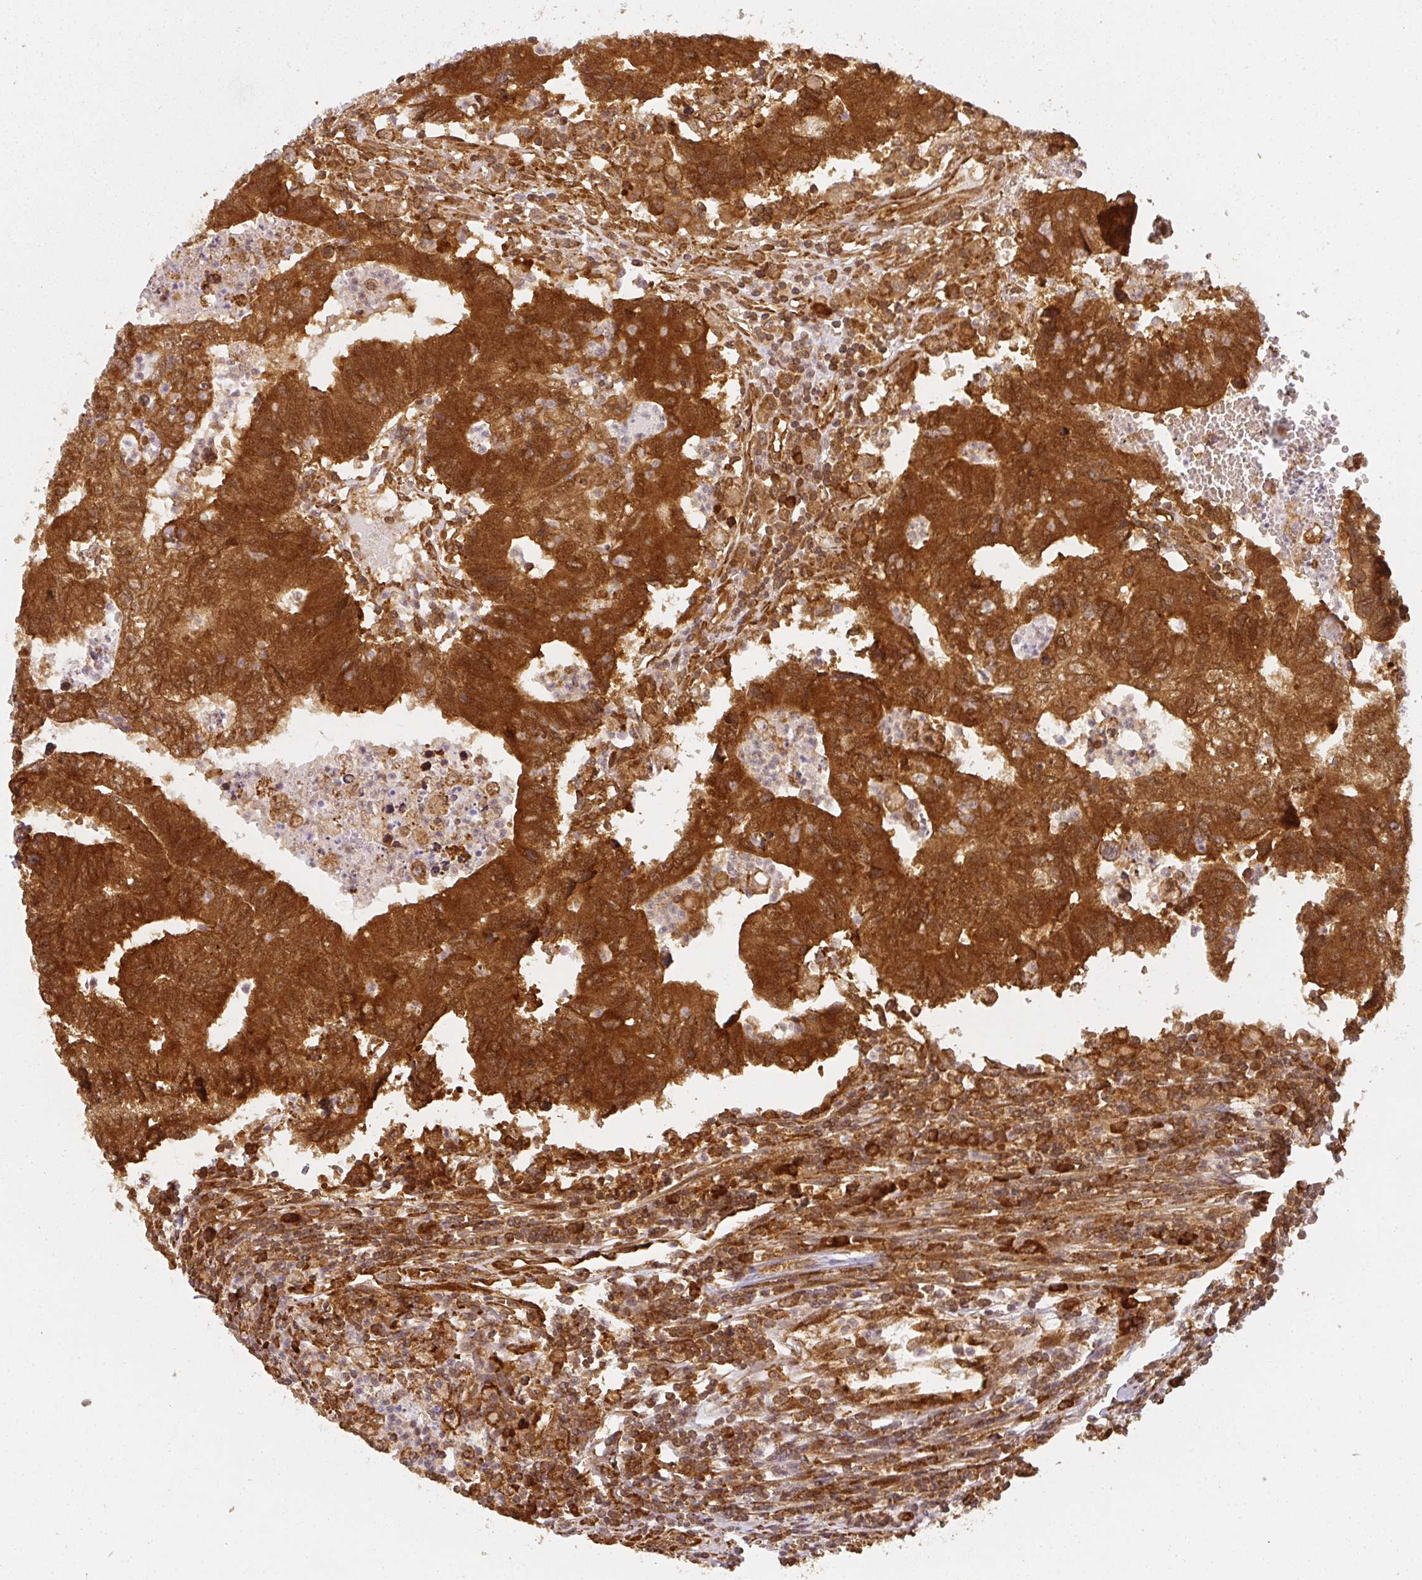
{"staining": {"intensity": "strong", "quantity": ">75%", "location": "cytoplasmic/membranous"}, "tissue": "colorectal cancer", "cell_type": "Tumor cells", "image_type": "cancer", "snomed": [{"axis": "morphology", "description": "Adenocarcinoma, NOS"}, {"axis": "topography", "description": "Colon"}], "caption": "The photomicrograph reveals staining of colorectal cancer, revealing strong cytoplasmic/membranous protein staining (brown color) within tumor cells.", "gene": "PPP6R3", "patient": {"sex": "female", "age": 48}}